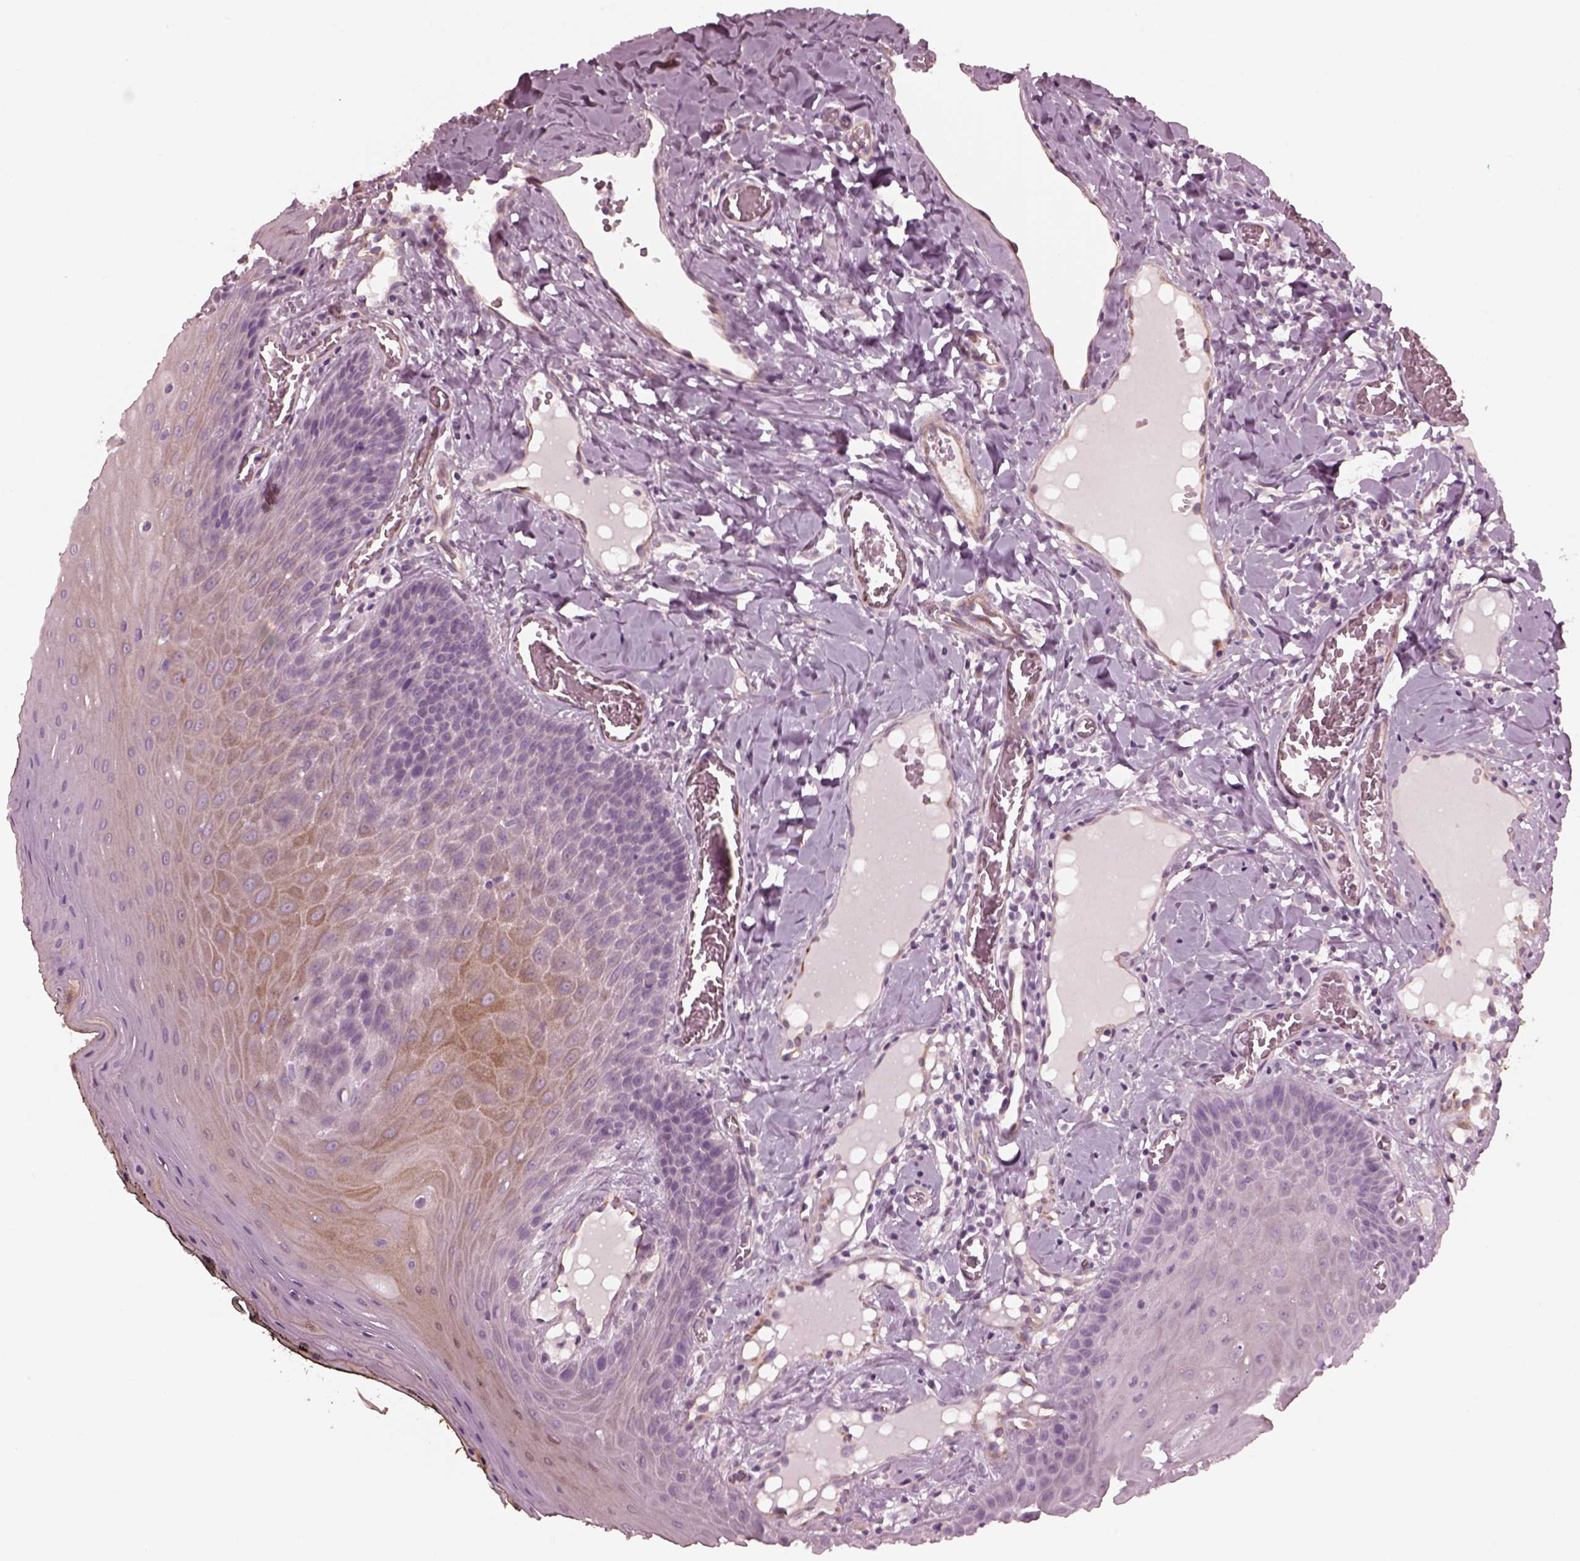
{"staining": {"intensity": "moderate", "quantity": "<25%", "location": "cytoplasmic/membranous"}, "tissue": "oral mucosa", "cell_type": "Squamous epithelial cells", "image_type": "normal", "snomed": [{"axis": "morphology", "description": "Normal tissue, NOS"}, {"axis": "topography", "description": "Oral tissue"}], "caption": "An IHC micrograph of normal tissue is shown. Protein staining in brown shows moderate cytoplasmic/membranous positivity in oral mucosa within squamous epithelial cells.", "gene": "KIF6", "patient": {"sex": "male", "age": 9}}